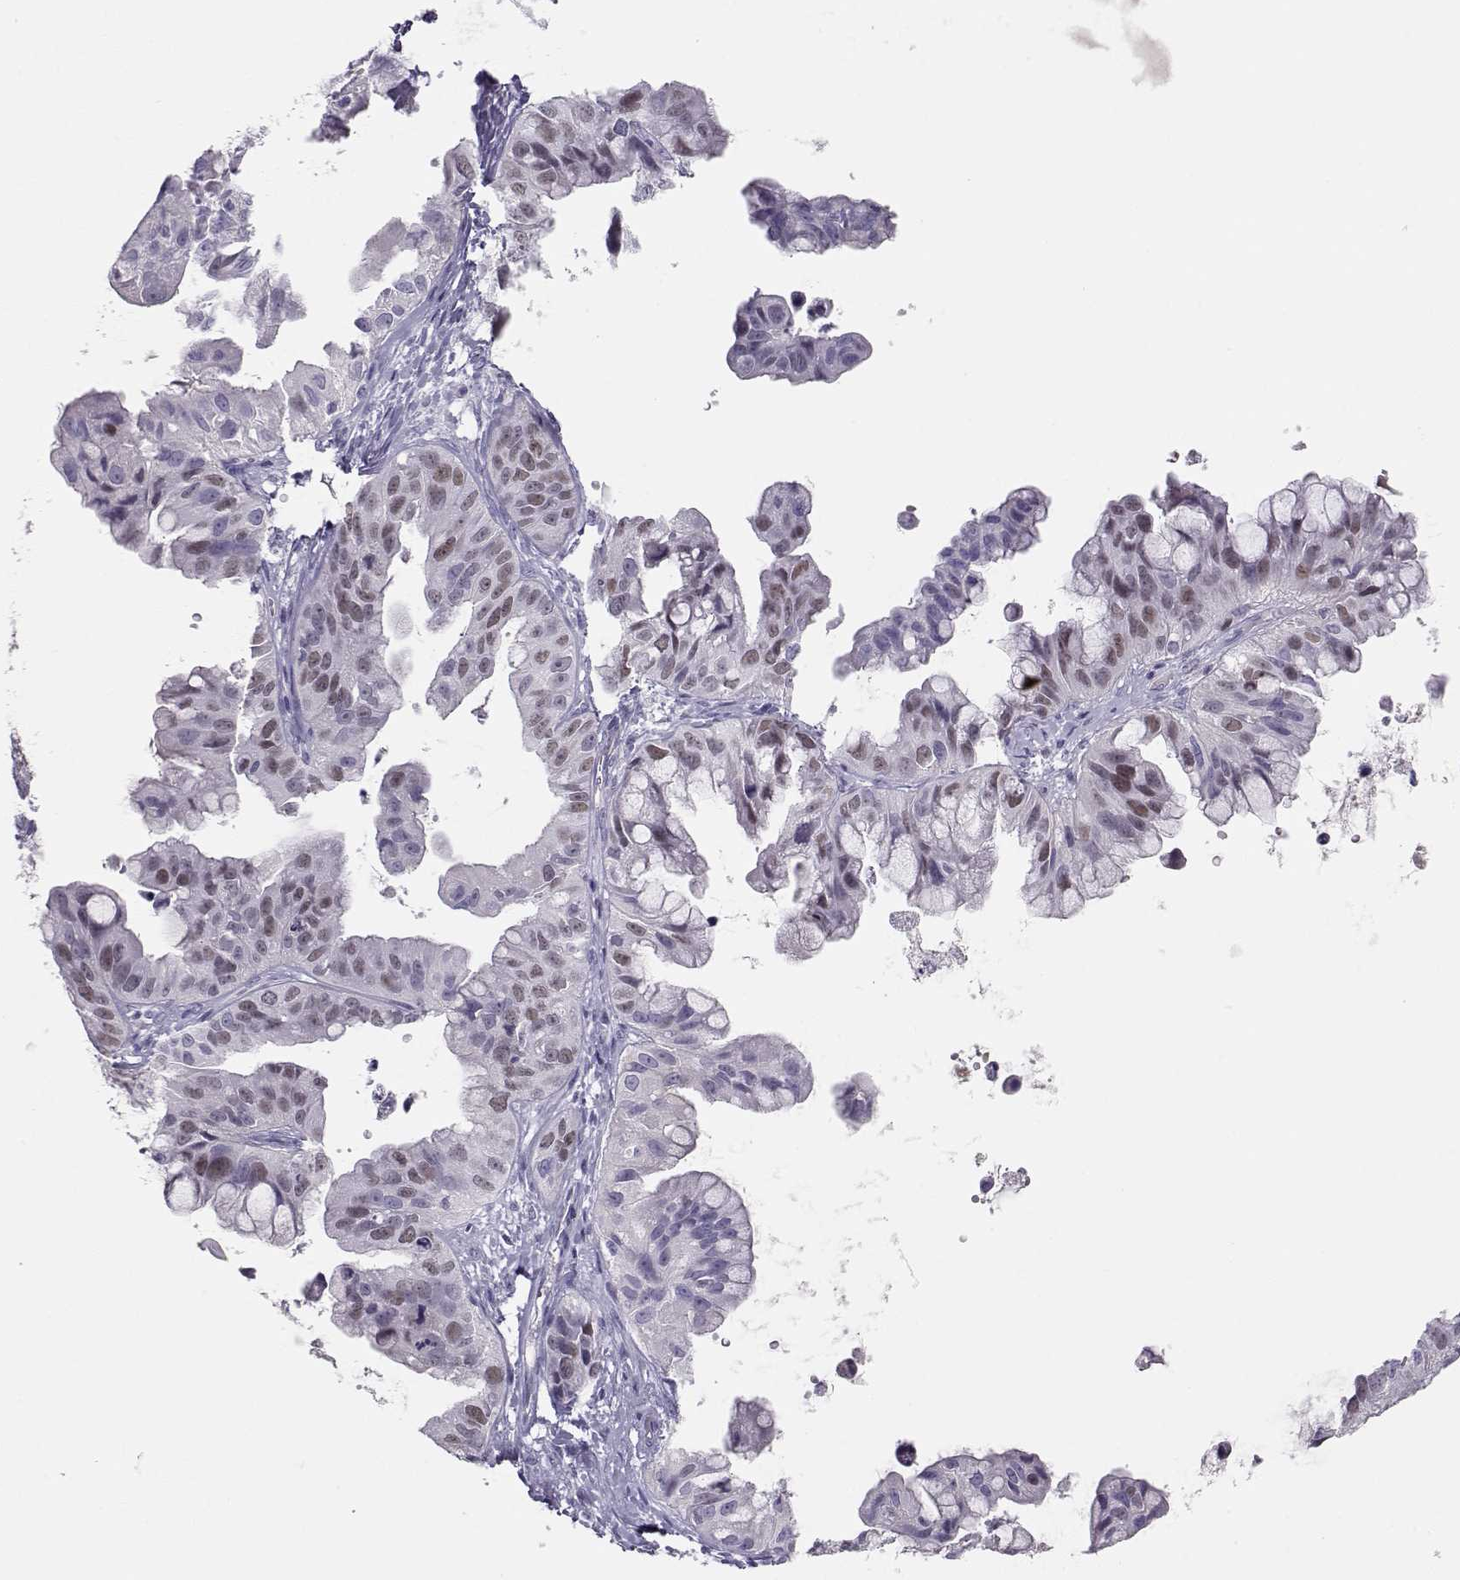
{"staining": {"intensity": "weak", "quantity": "<25%", "location": "nuclear"}, "tissue": "ovarian cancer", "cell_type": "Tumor cells", "image_type": "cancer", "snomed": [{"axis": "morphology", "description": "Cystadenocarcinoma, mucinous, NOS"}, {"axis": "topography", "description": "Ovary"}], "caption": "High magnification brightfield microscopy of mucinous cystadenocarcinoma (ovarian) stained with DAB (brown) and counterstained with hematoxylin (blue): tumor cells show no significant staining.", "gene": "OPN5", "patient": {"sex": "female", "age": 76}}